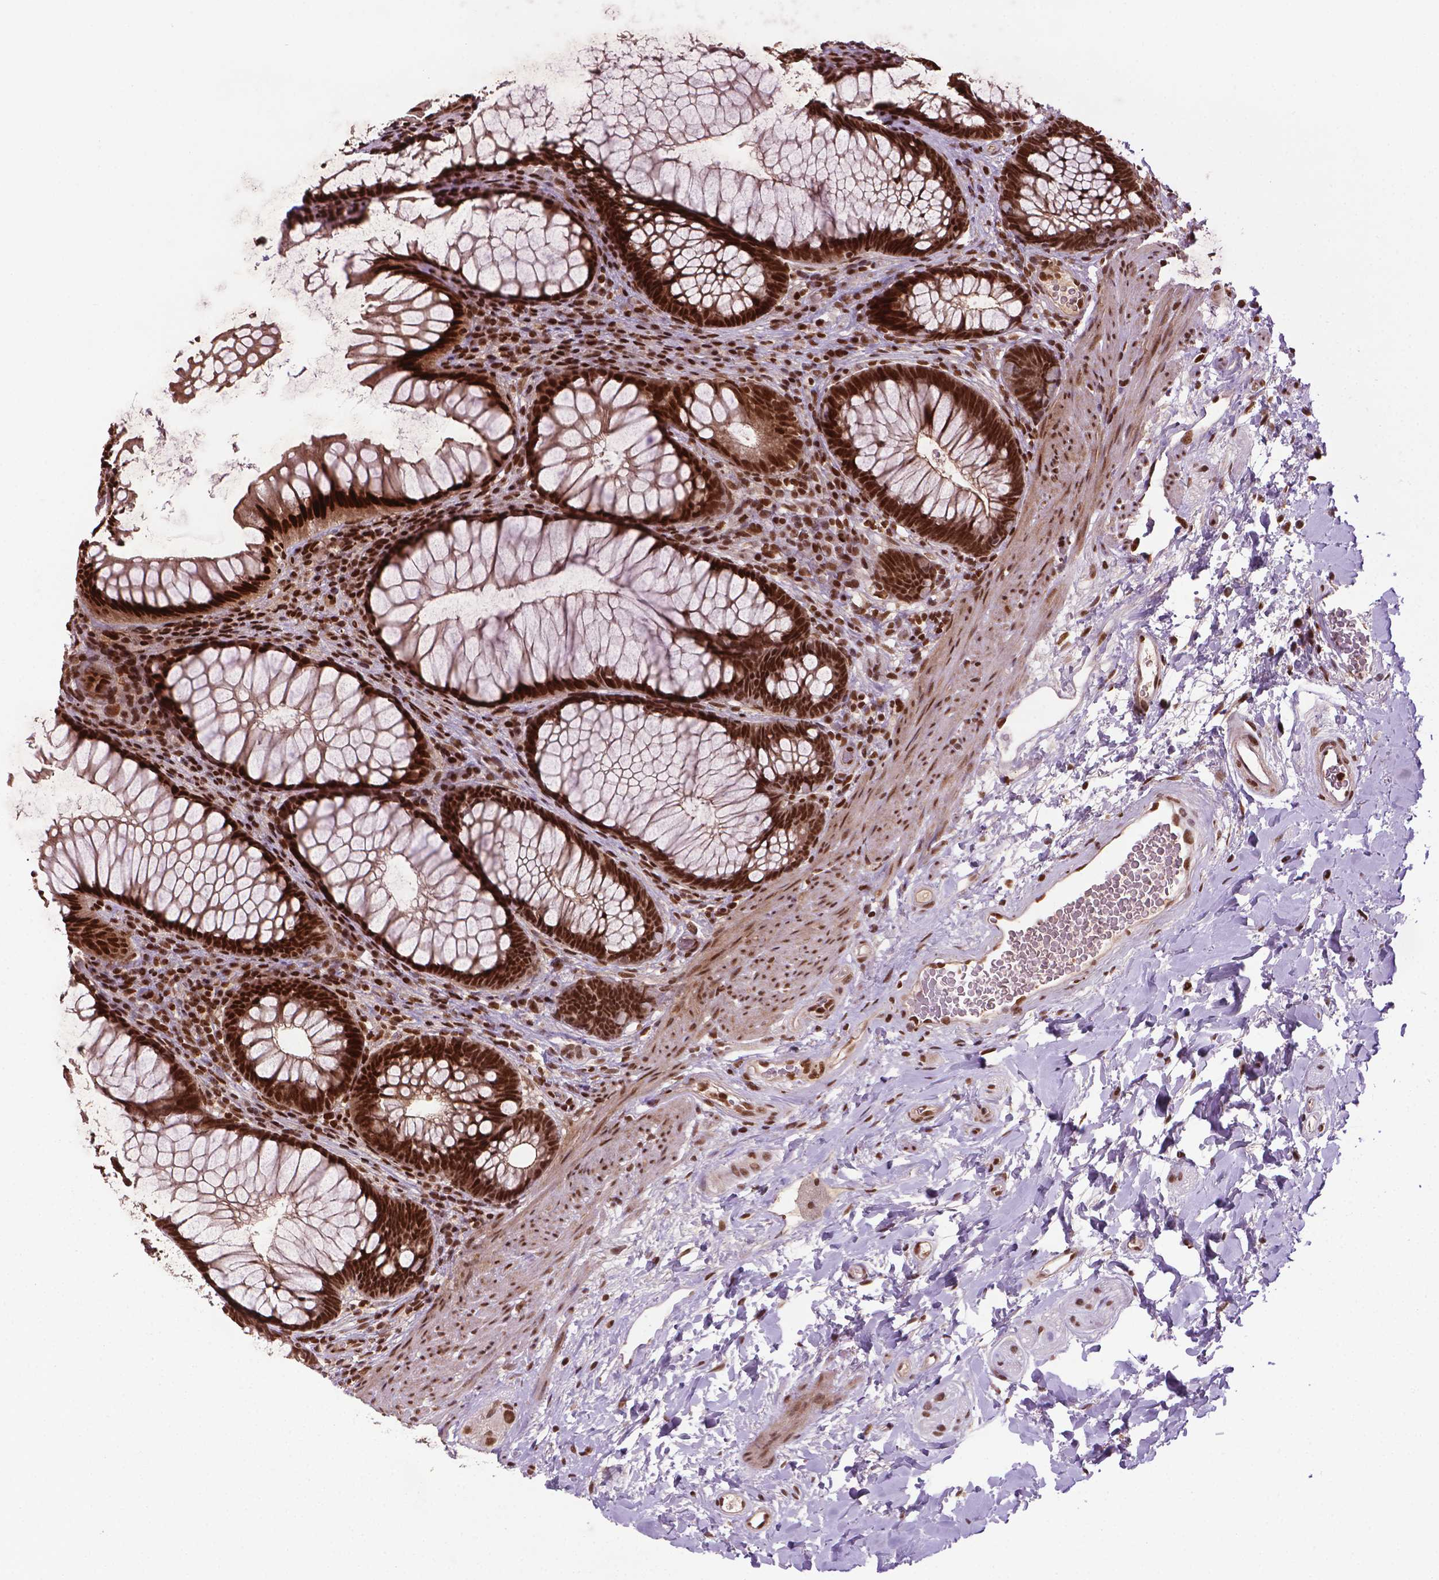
{"staining": {"intensity": "strong", "quantity": ">75%", "location": "nuclear"}, "tissue": "rectum", "cell_type": "Glandular cells", "image_type": "normal", "snomed": [{"axis": "morphology", "description": "Normal tissue, NOS"}, {"axis": "topography", "description": "Smooth muscle"}, {"axis": "topography", "description": "Rectum"}], "caption": "The immunohistochemical stain highlights strong nuclear expression in glandular cells of normal rectum. Ihc stains the protein of interest in brown and the nuclei are stained blue.", "gene": "SIRT6", "patient": {"sex": "male", "age": 53}}